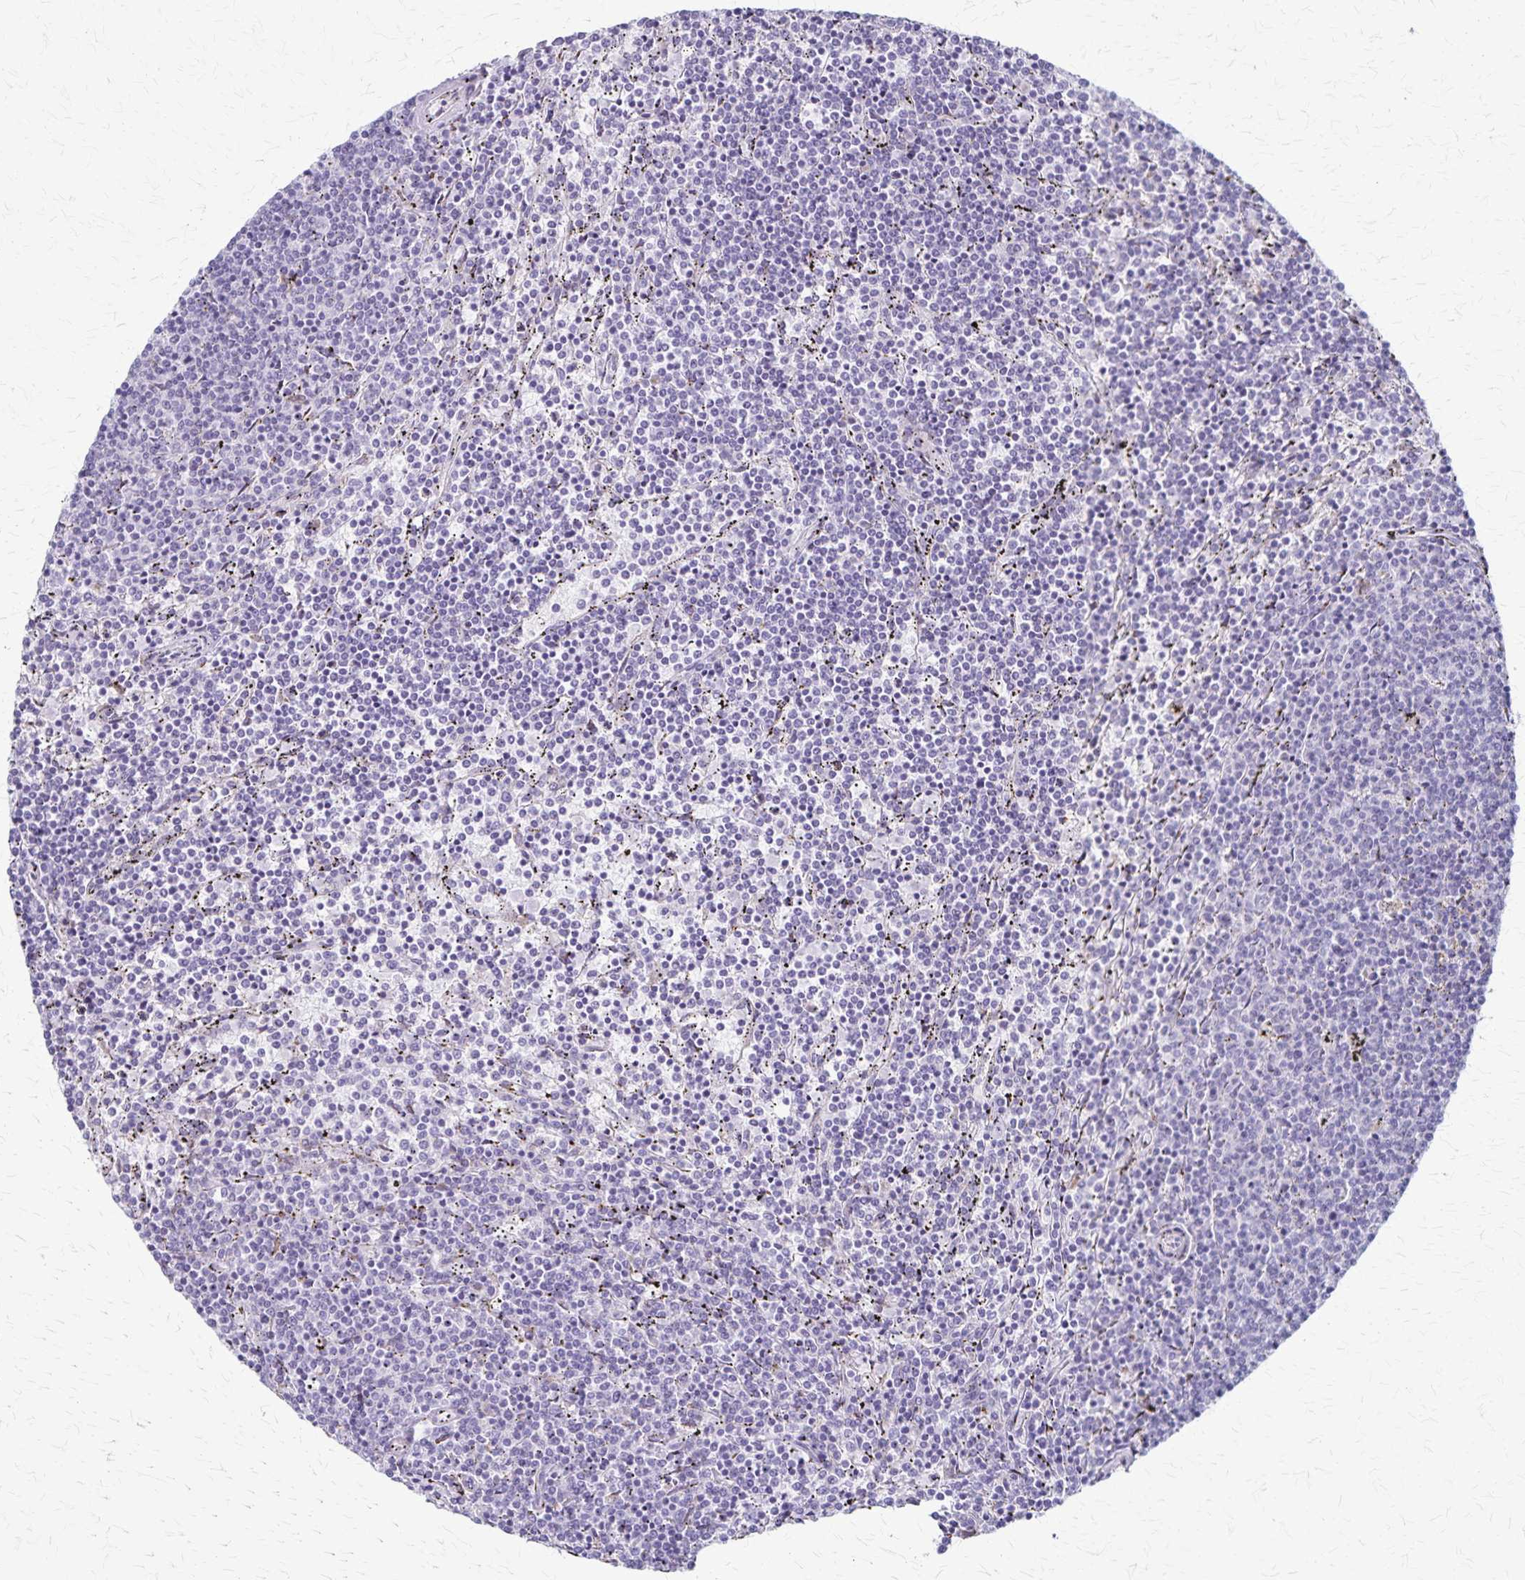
{"staining": {"intensity": "negative", "quantity": "none", "location": "none"}, "tissue": "lymphoma", "cell_type": "Tumor cells", "image_type": "cancer", "snomed": [{"axis": "morphology", "description": "Malignant lymphoma, non-Hodgkin's type, Low grade"}, {"axis": "topography", "description": "Spleen"}], "caption": "The IHC image has no significant expression in tumor cells of lymphoma tissue.", "gene": "MCFD2", "patient": {"sex": "female", "age": 50}}